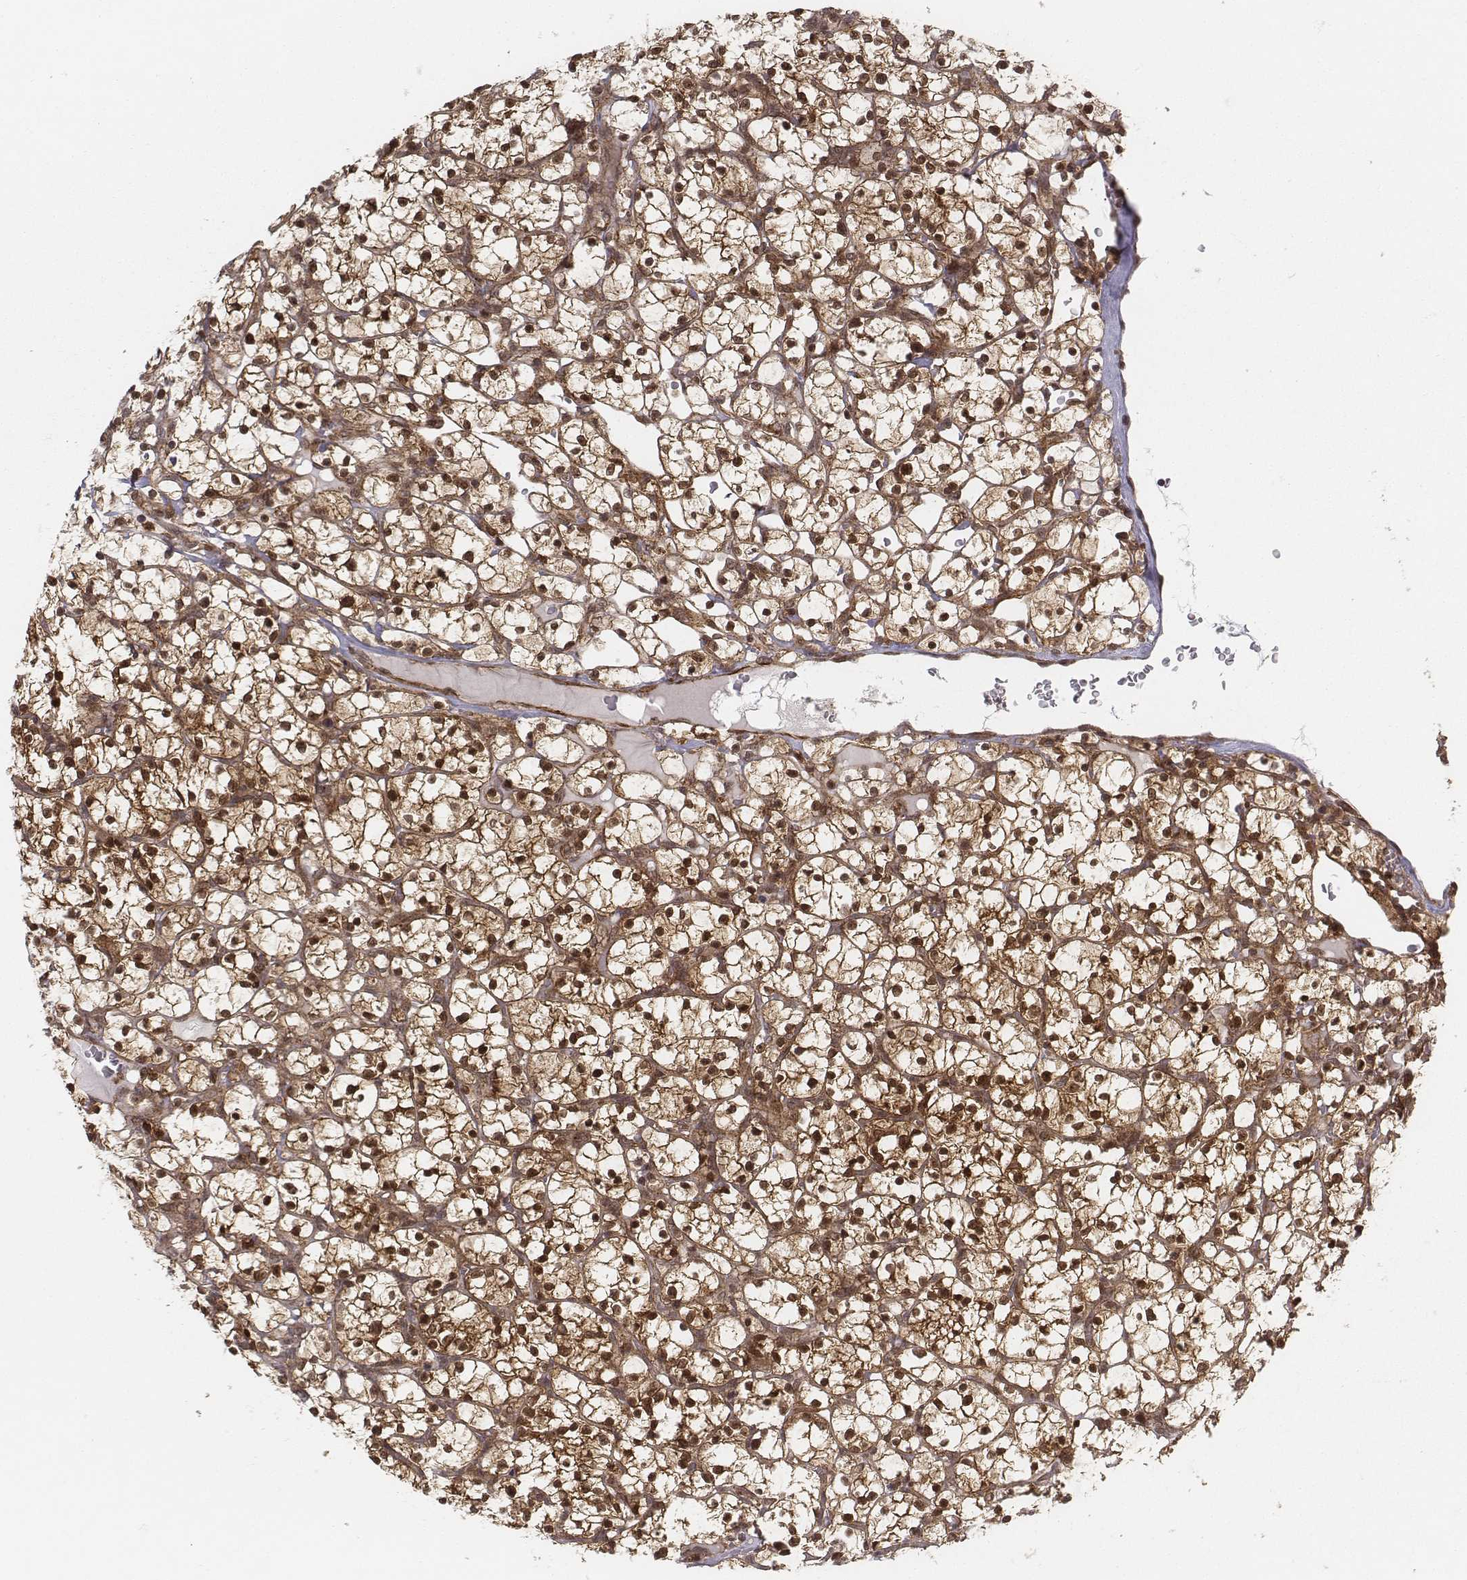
{"staining": {"intensity": "moderate", "quantity": ">75%", "location": "cytoplasmic/membranous,nuclear"}, "tissue": "renal cancer", "cell_type": "Tumor cells", "image_type": "cancer", "snomed": [{"axis": "morphology", "description": "Adenocarcinoma, NOS"}, {"axis": "topography", "description": "Kidney"}], "caption": "The photomicrograph demonstrates a brown stain indicating the presence of a protein in the cytoplasmic/membranous and nuclear of tumor cells in renal cancer.", "gene": "ZFYVE19", "patient": {"sex": "female", "age": 64}}